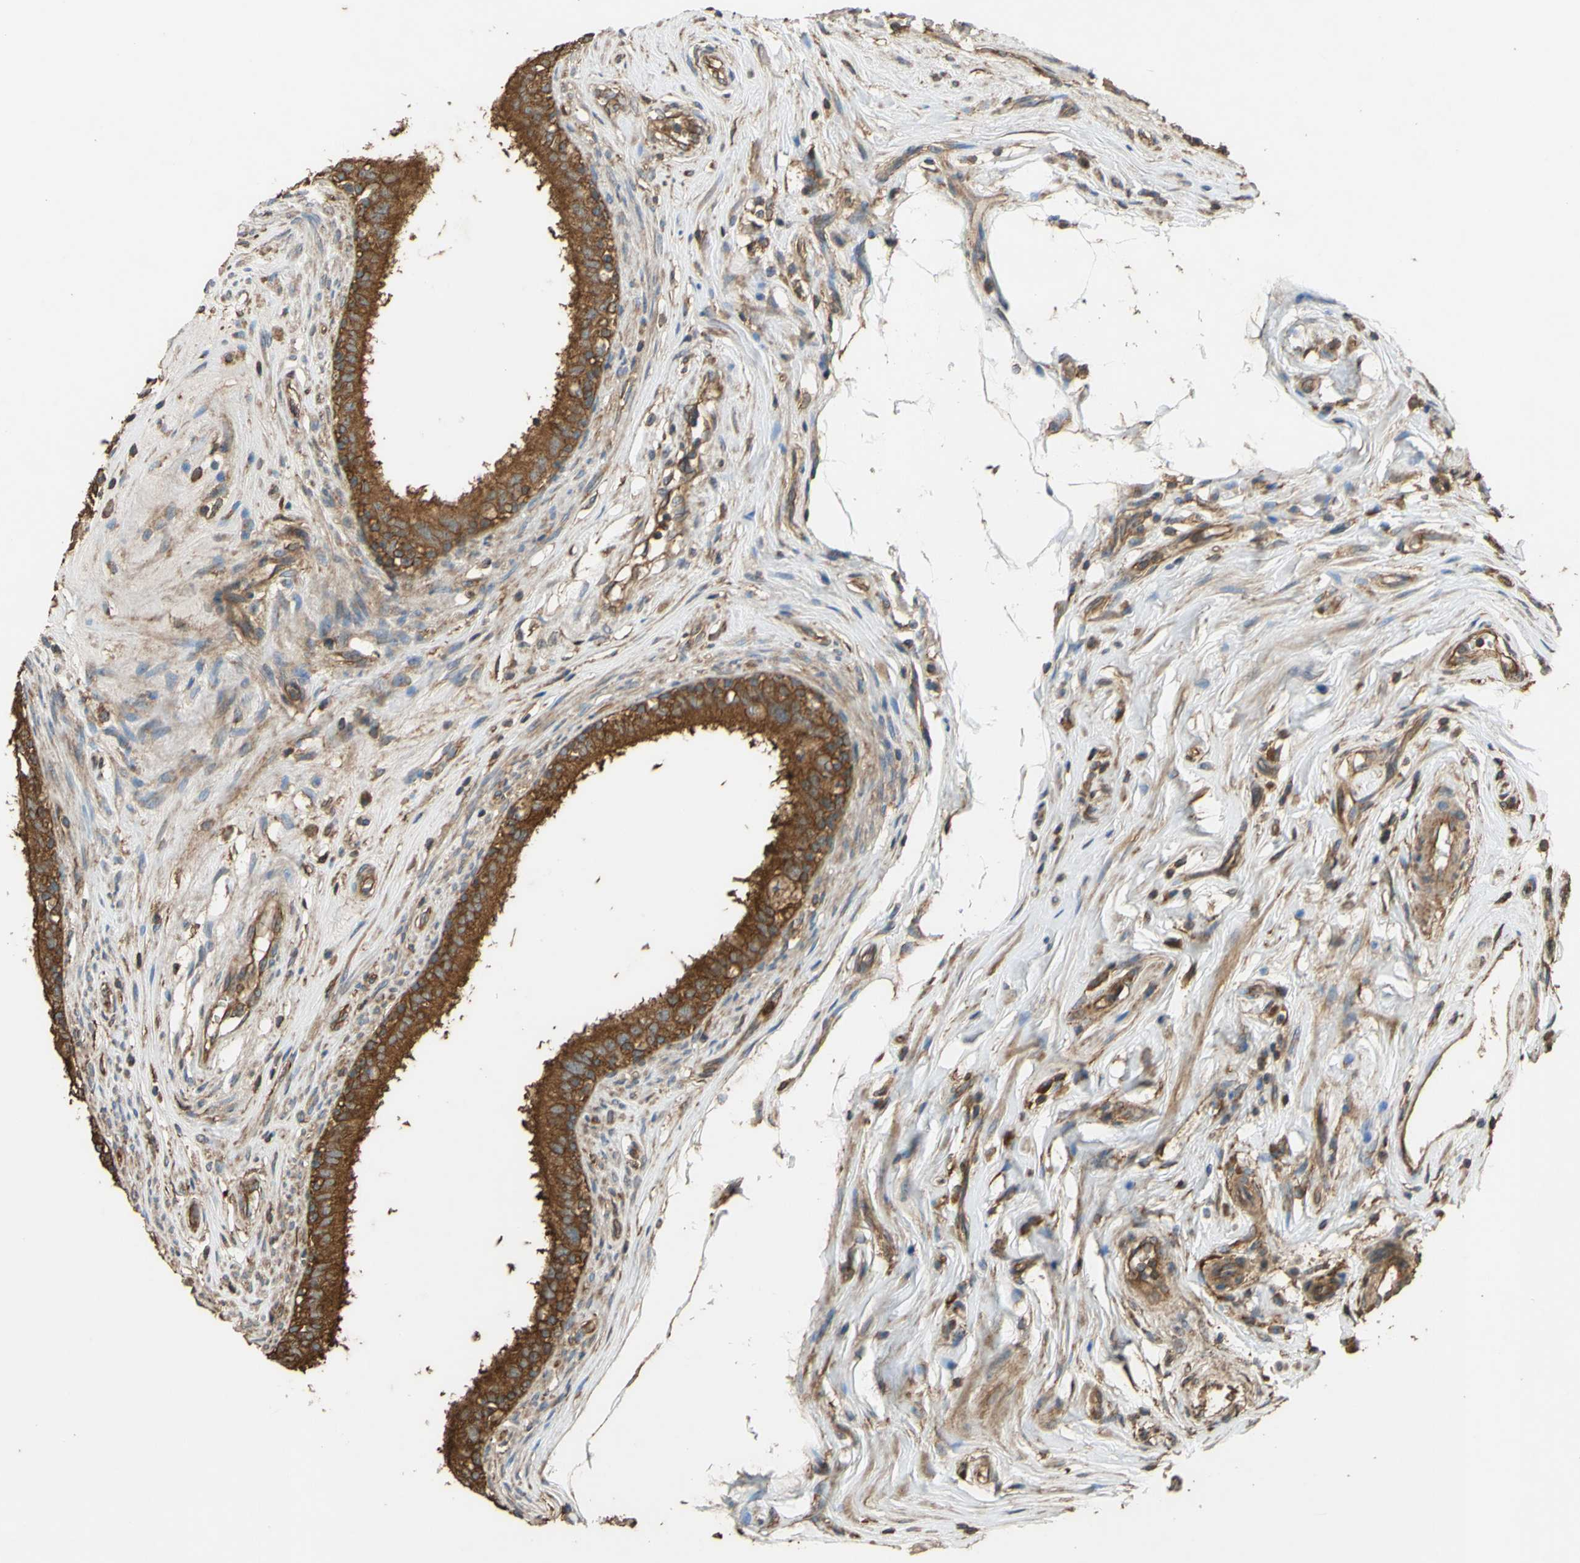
{"staining": {"intensity": "strong", "quantity": ">75%", "location": "cytoplasmic/membranous"}, "tissue": "epididymis", "cell_type": "Glandular cells", "image_type": "normal", "snomed": [{"axis": "morphology", "description": "Normal tissue, NOS"}, {"axis": "morphology", "description": "Inflammation, NOS"}, {"axis": "topography", "description": "Epididymis"}], "caption": "Immunohistochemistry (IHC) staining of unremarkable epididymis, which displays high levels of strong cytoplasmic/membranous expression in approximately >75% of glandular cells indicating strong cytoplasmic/membranous protein positivity. The staining was performed using DAB (3,3'-diaminobenzidine) (brown) for protein detection and nuclei were counterstained in hematoxylin (blue).", "gene": "CTTN", "patient": {"sex": "male", "age": 84}}